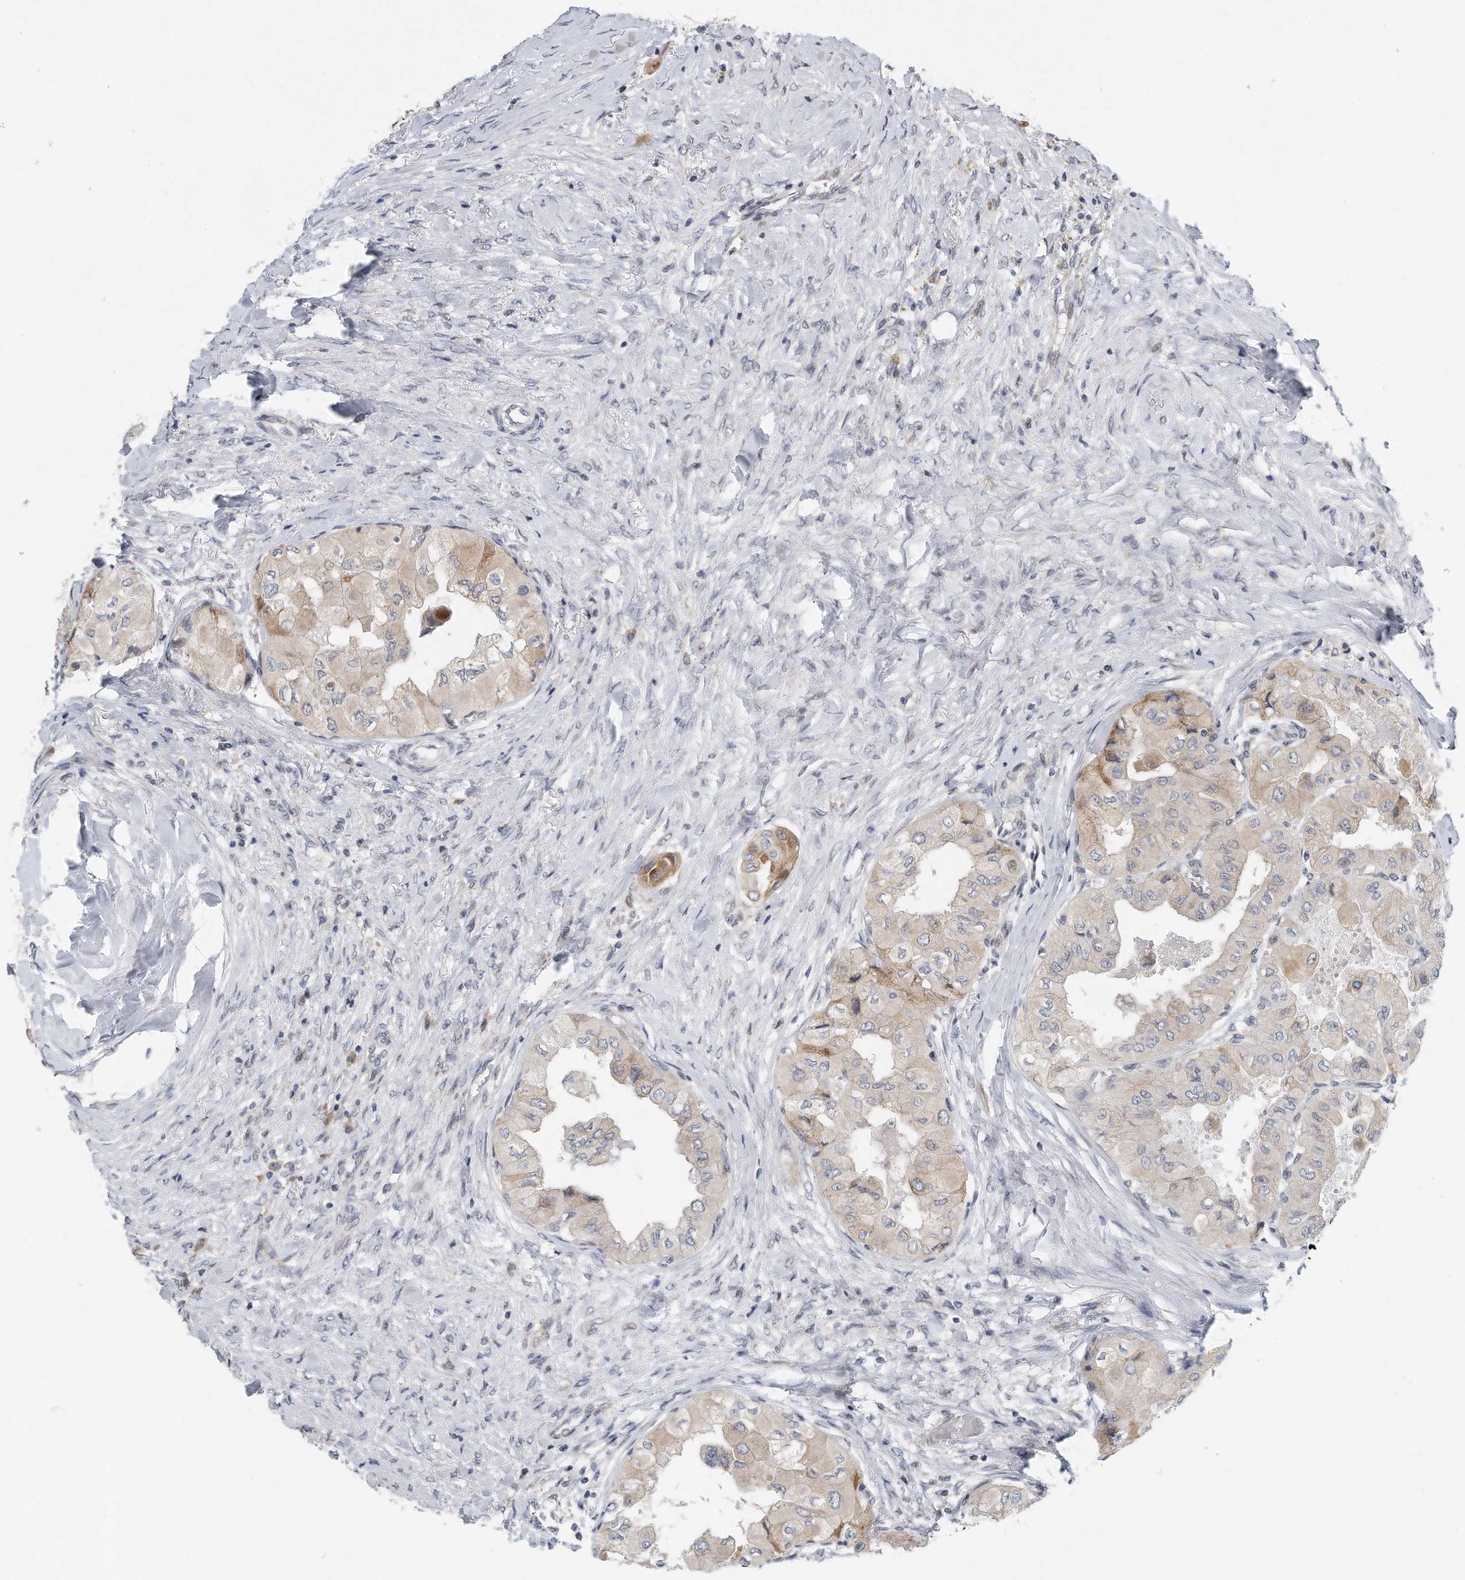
{"staining": {"intensity": "moderate", "quantity": "<25%", "location": "cytoplasmic/membranous"}, "tissue": "thyroid cancer", "cell_type": "Tumor cells", "image_type": "cancer", "snomed": [{"axis": "morphology", "description": "Papillary adenocarcinoma, NOS"}, {"axis": "topography", "description": "Thyroid gland"}], "caption": "There is low levels of moderate cytoplasmic/membranous staining in tumor cells of thyroid cancer (papillary adenocarcinoma), as demonstrated by immunohistochemical staining (brown color).", "gene": "VLDLR", "patient": {"sex": "female", "age": 59}}